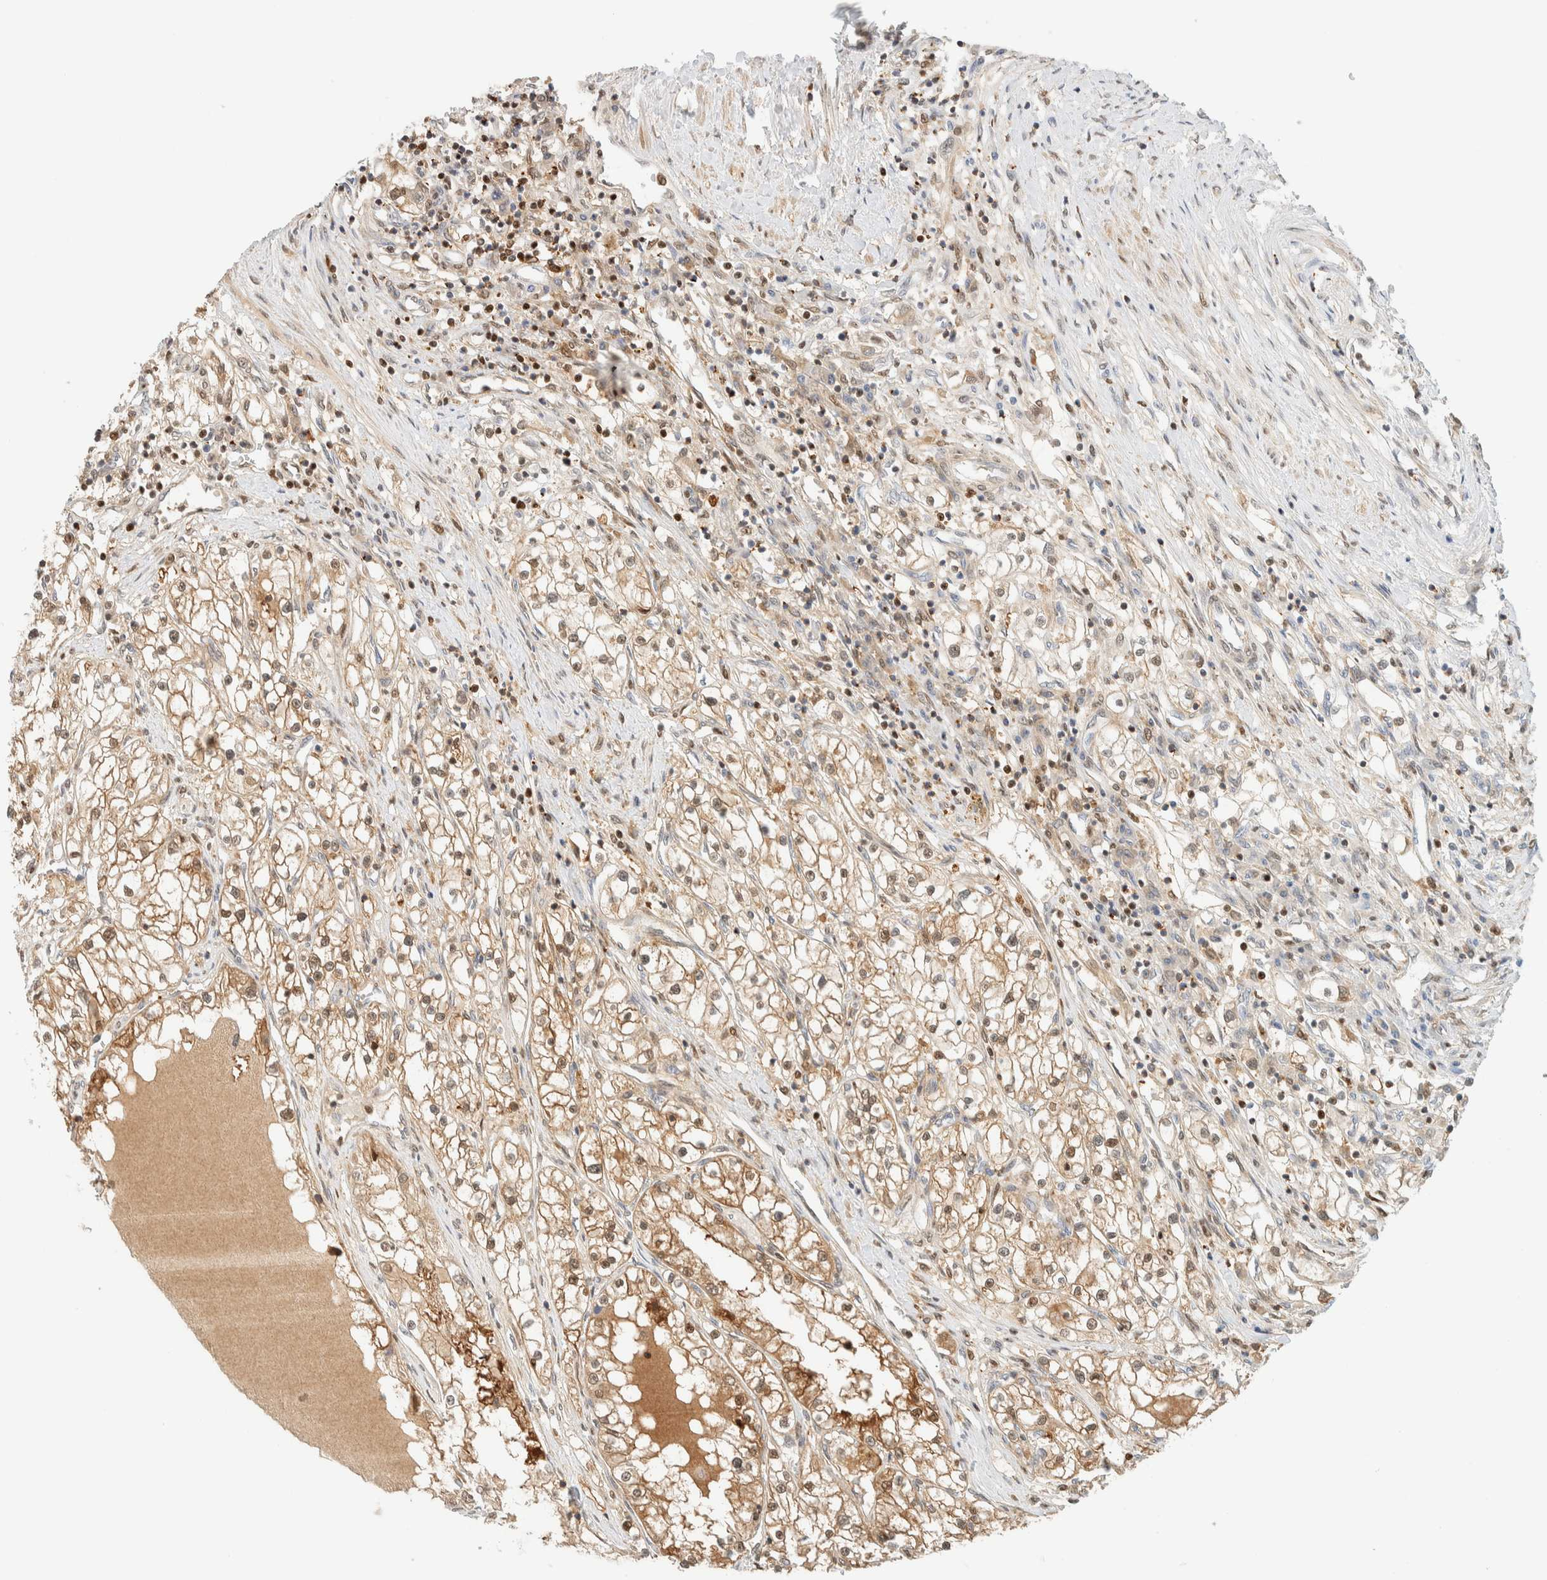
{"staining": {"intensity": "moderate", "quantity": ">75%", "location": "cytoplasmic/membranous,nuclear"}, "tissue": "renal cancer", "cell_type": "Tumor cells", "image_type": "cancer", "snomed": [{"axis": "morphology", "description": "Adenocarcinoma, NOS"}, {"axis": "topography", "description": "Kidney"}], "caption": "IHC of human adenocarcinoma (renal) demonstrates medium levels of moderate cytoplasmic/membranous and nuclear expression in about >75% of tumor cells.", "gene": "ZBTB37", "patient": {"sex": "male", "age": 68}}